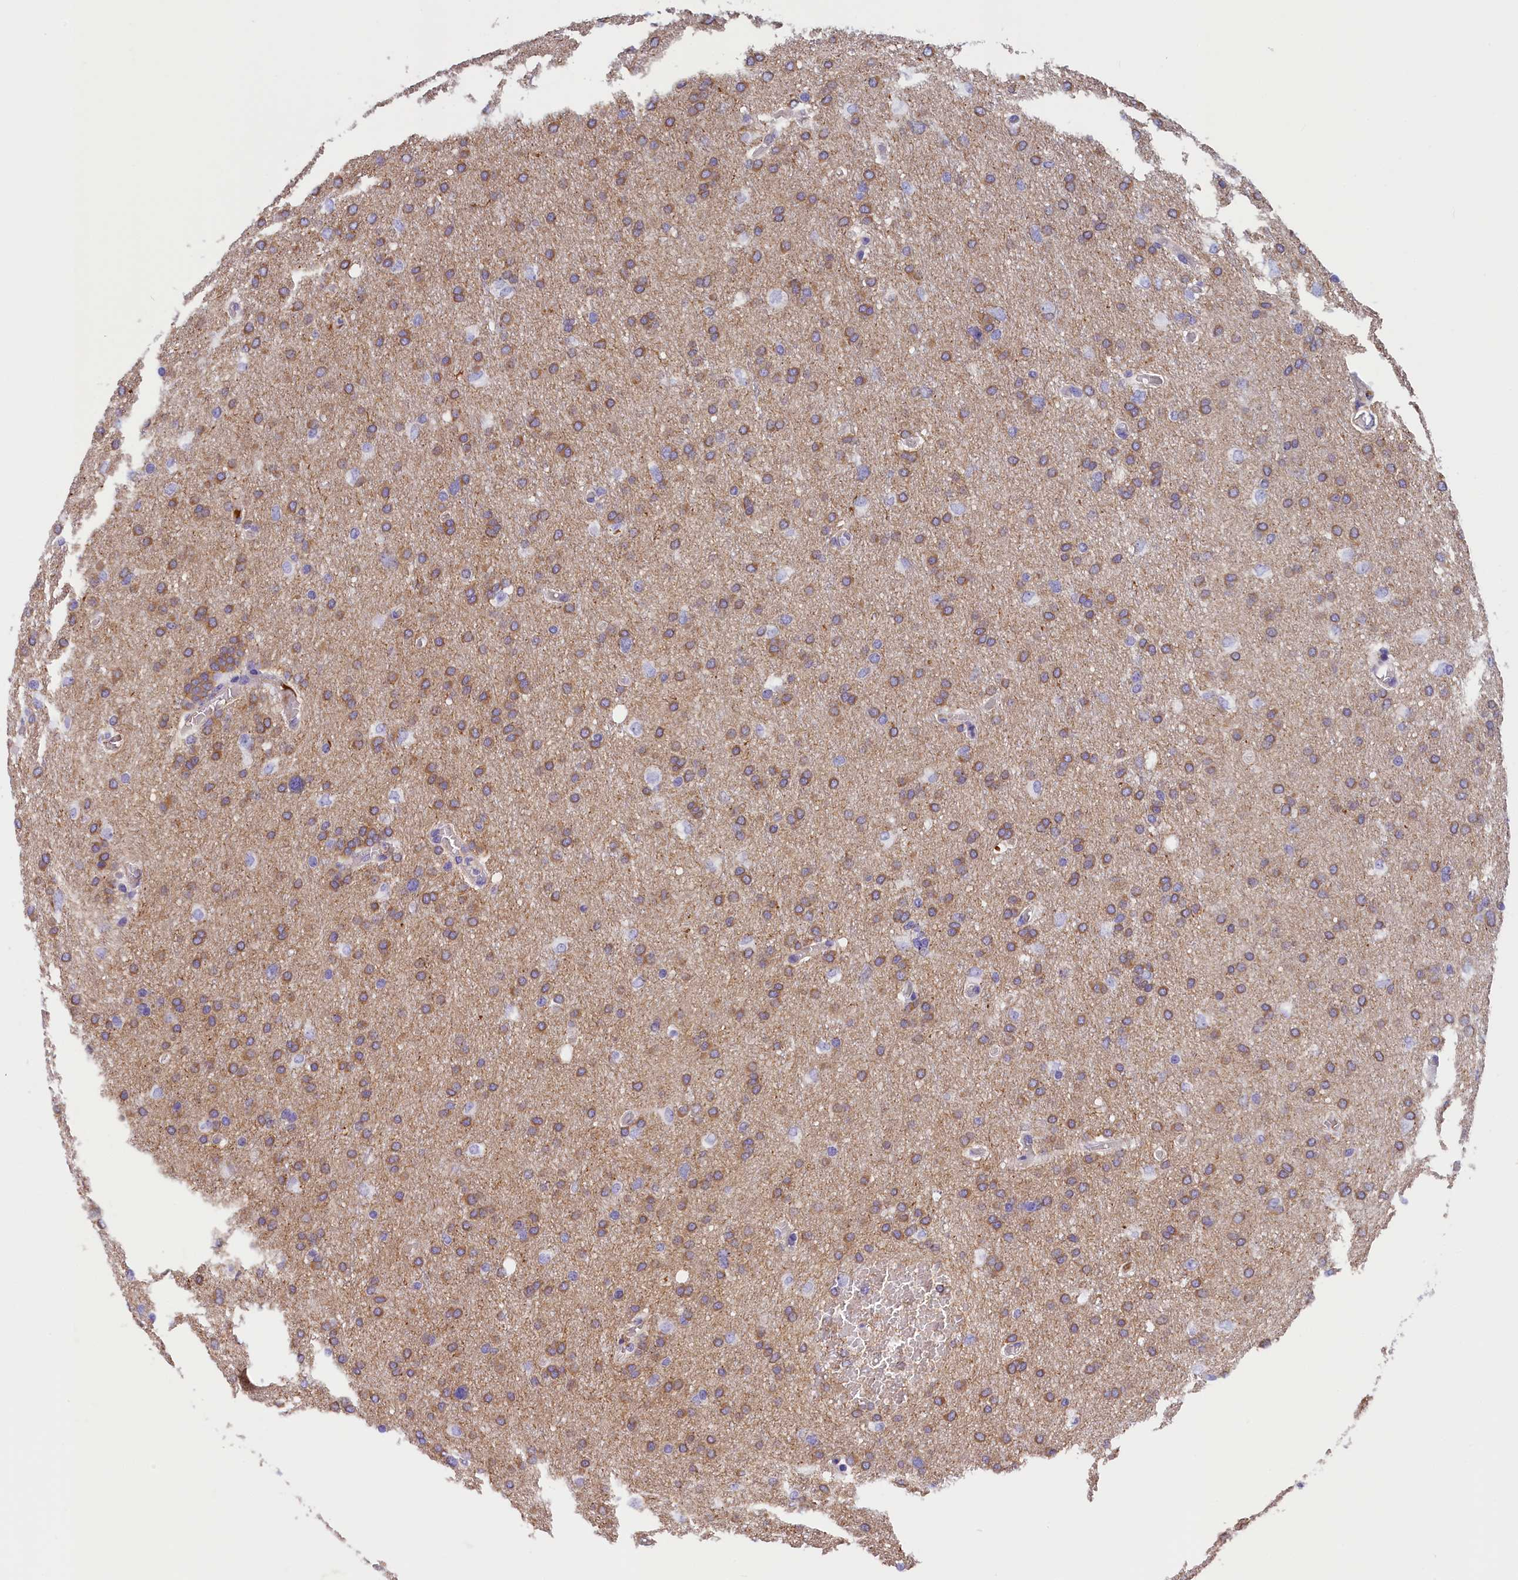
{"staining": {"intensity": "moderate", "quantity": ">75%", "location": "cytoplasmic/membranous"}, "tissue": "glioma", "cell_type": "Tumor cells", "image_type": "cancer", "snomed": [{"axis": "morphology", "description": "Glioma, malignant, High grade"}, {"axis": "topography", "description": "Cerebral cortex"}], "caption": "A high-resolution image shows IHC staining of malignant glioma (high-grade), which reveals moderate cytoplasmic/membranous expression in approximately >75% of tumor cells.", "gene": "BCL2L13", "patient": {"sex": "female", "age": 36}}